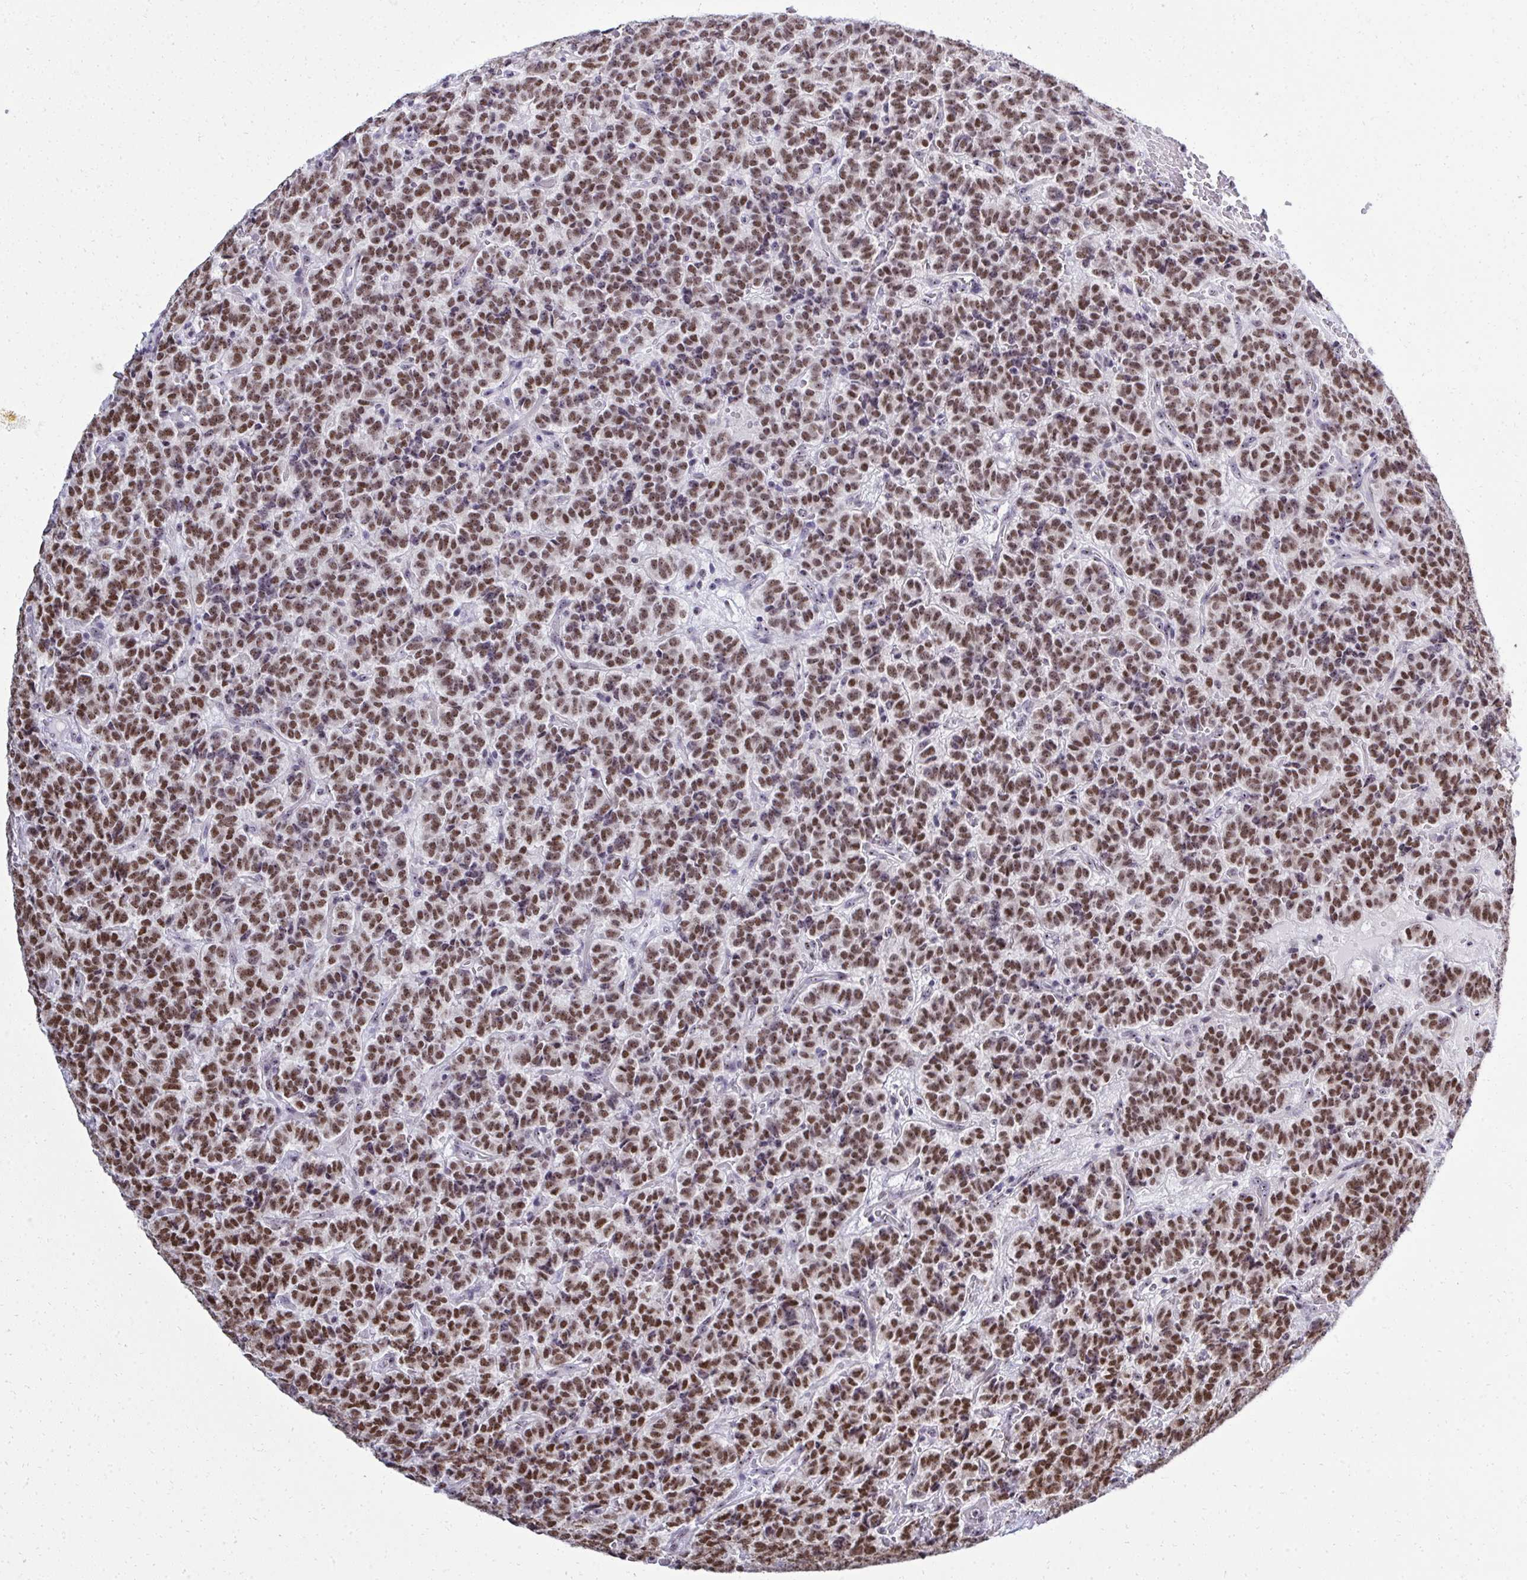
{"staining": {"intensity": "moderate", "quantity": ">75%", "location": "nuclear"}, "tissue": "carcinoid", "cell_type": "Tumor cells", "image_type": "cancer", "snomed": [{"axis": "morphology", "description": "Carcinoid, malignant, NOS"}, {"axis": "topography", "description": "Pancreas"}], "caption": "IHC of human malignant carcinoid exhibits medium levels of moderate nuclear expression in approximately >75% of tumor cells. (DAB IHC, brown staining for protein, blue staining for nuclei).", "gene": "SIRT7", "patient": {"sex": "male", "age": 36}}